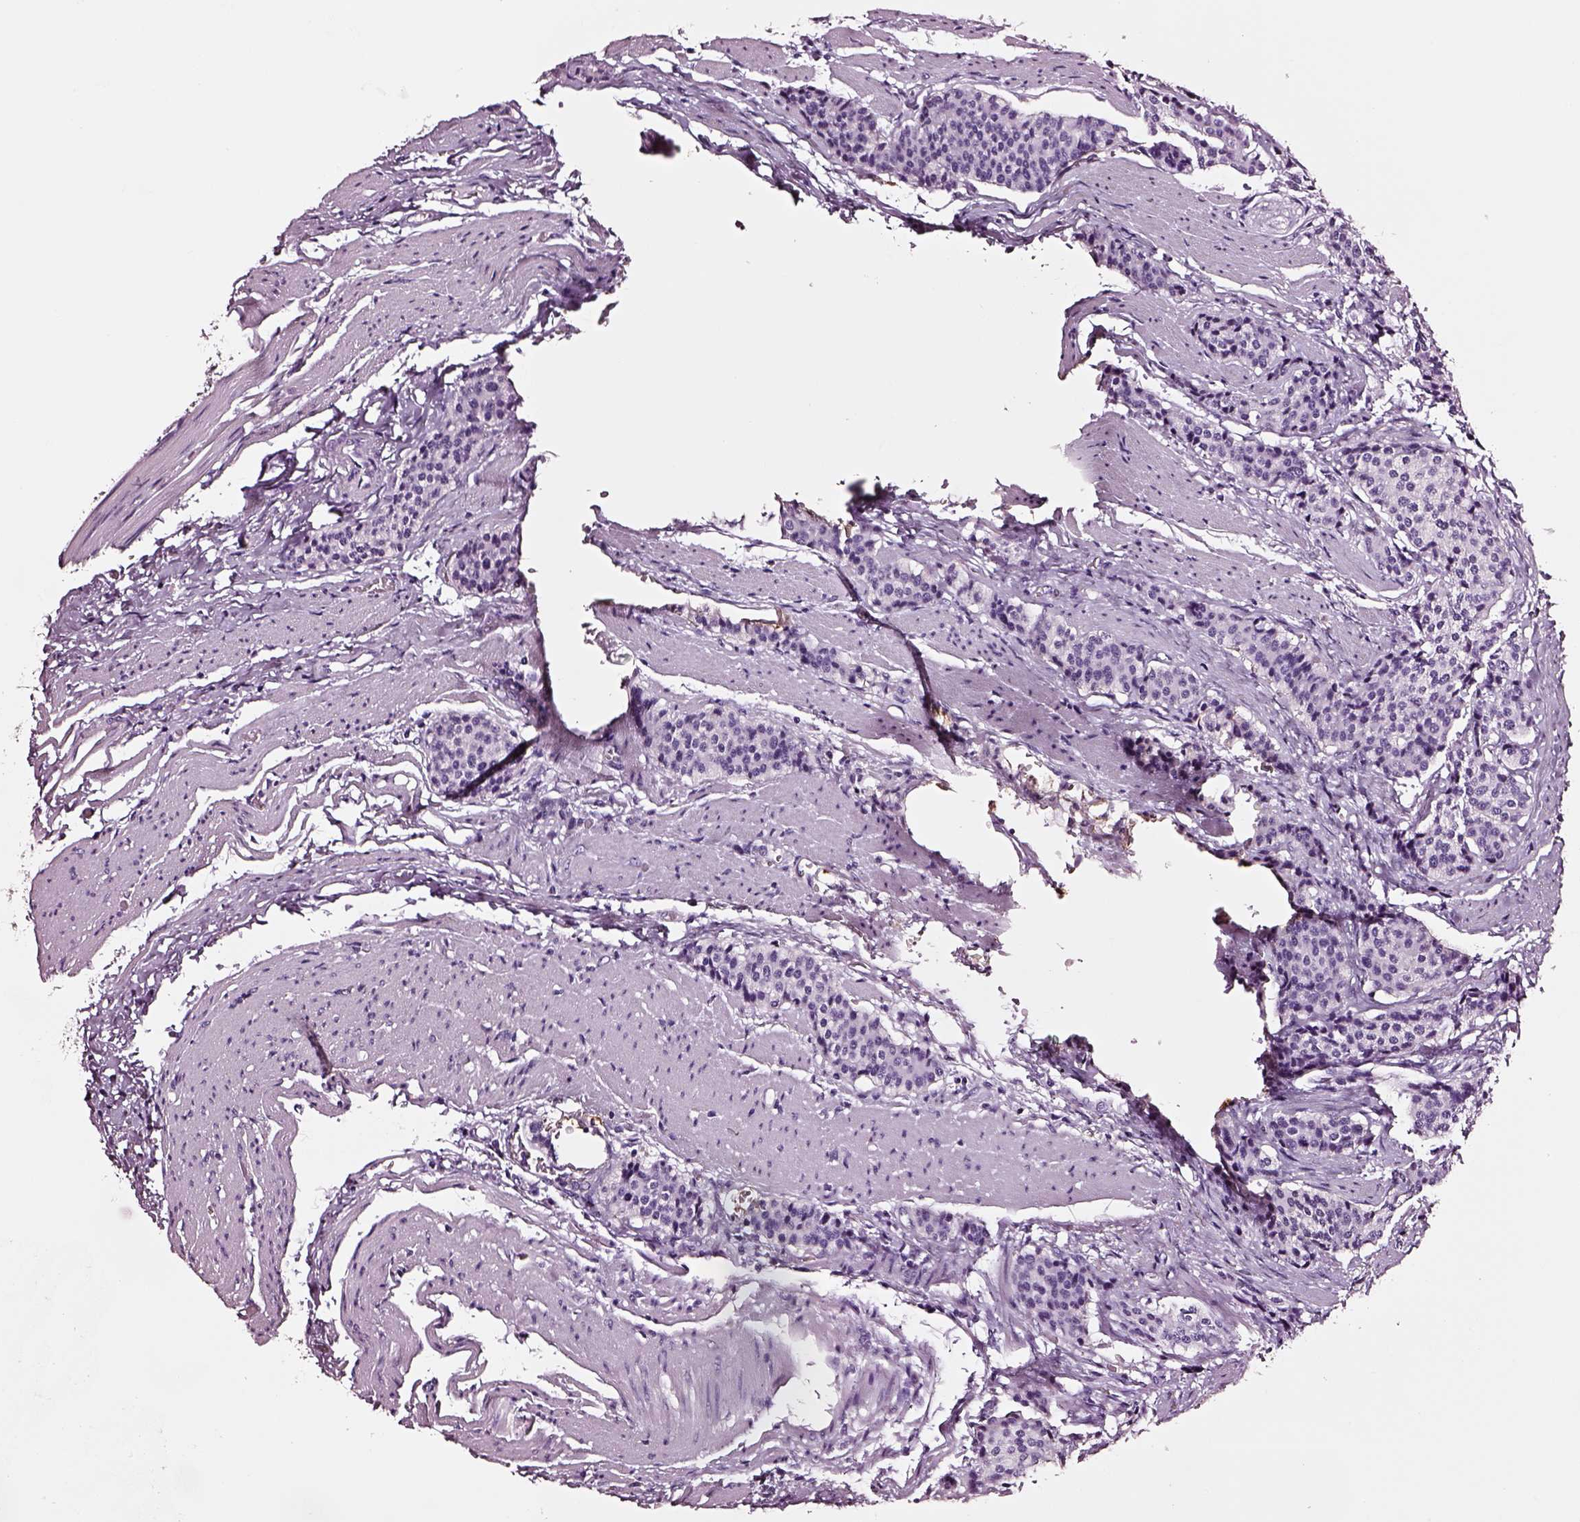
{"staining": {"intensity": "negative", "quantity": "none", "location": "none"}, "tissue": "carcinoid", "cell_type": "Tumor cells", "image_type": "cancer", "snomed": [{"axis": "morphology", "description": "Carcinoid, malignant, NOS"}, {"axis": "topography", "description": "Small intestine"}], "caption": "DAB immunohistochemical staining of human carcinoid reveals no significant expression in tumor cells. Brightfield microscopy of immunohistochemistry stained with DAB (brown) and hematoxylin (blue), captured at high magnification.", "gene": "DPEP1", "patient": {"sex": "male", "age": 73}}